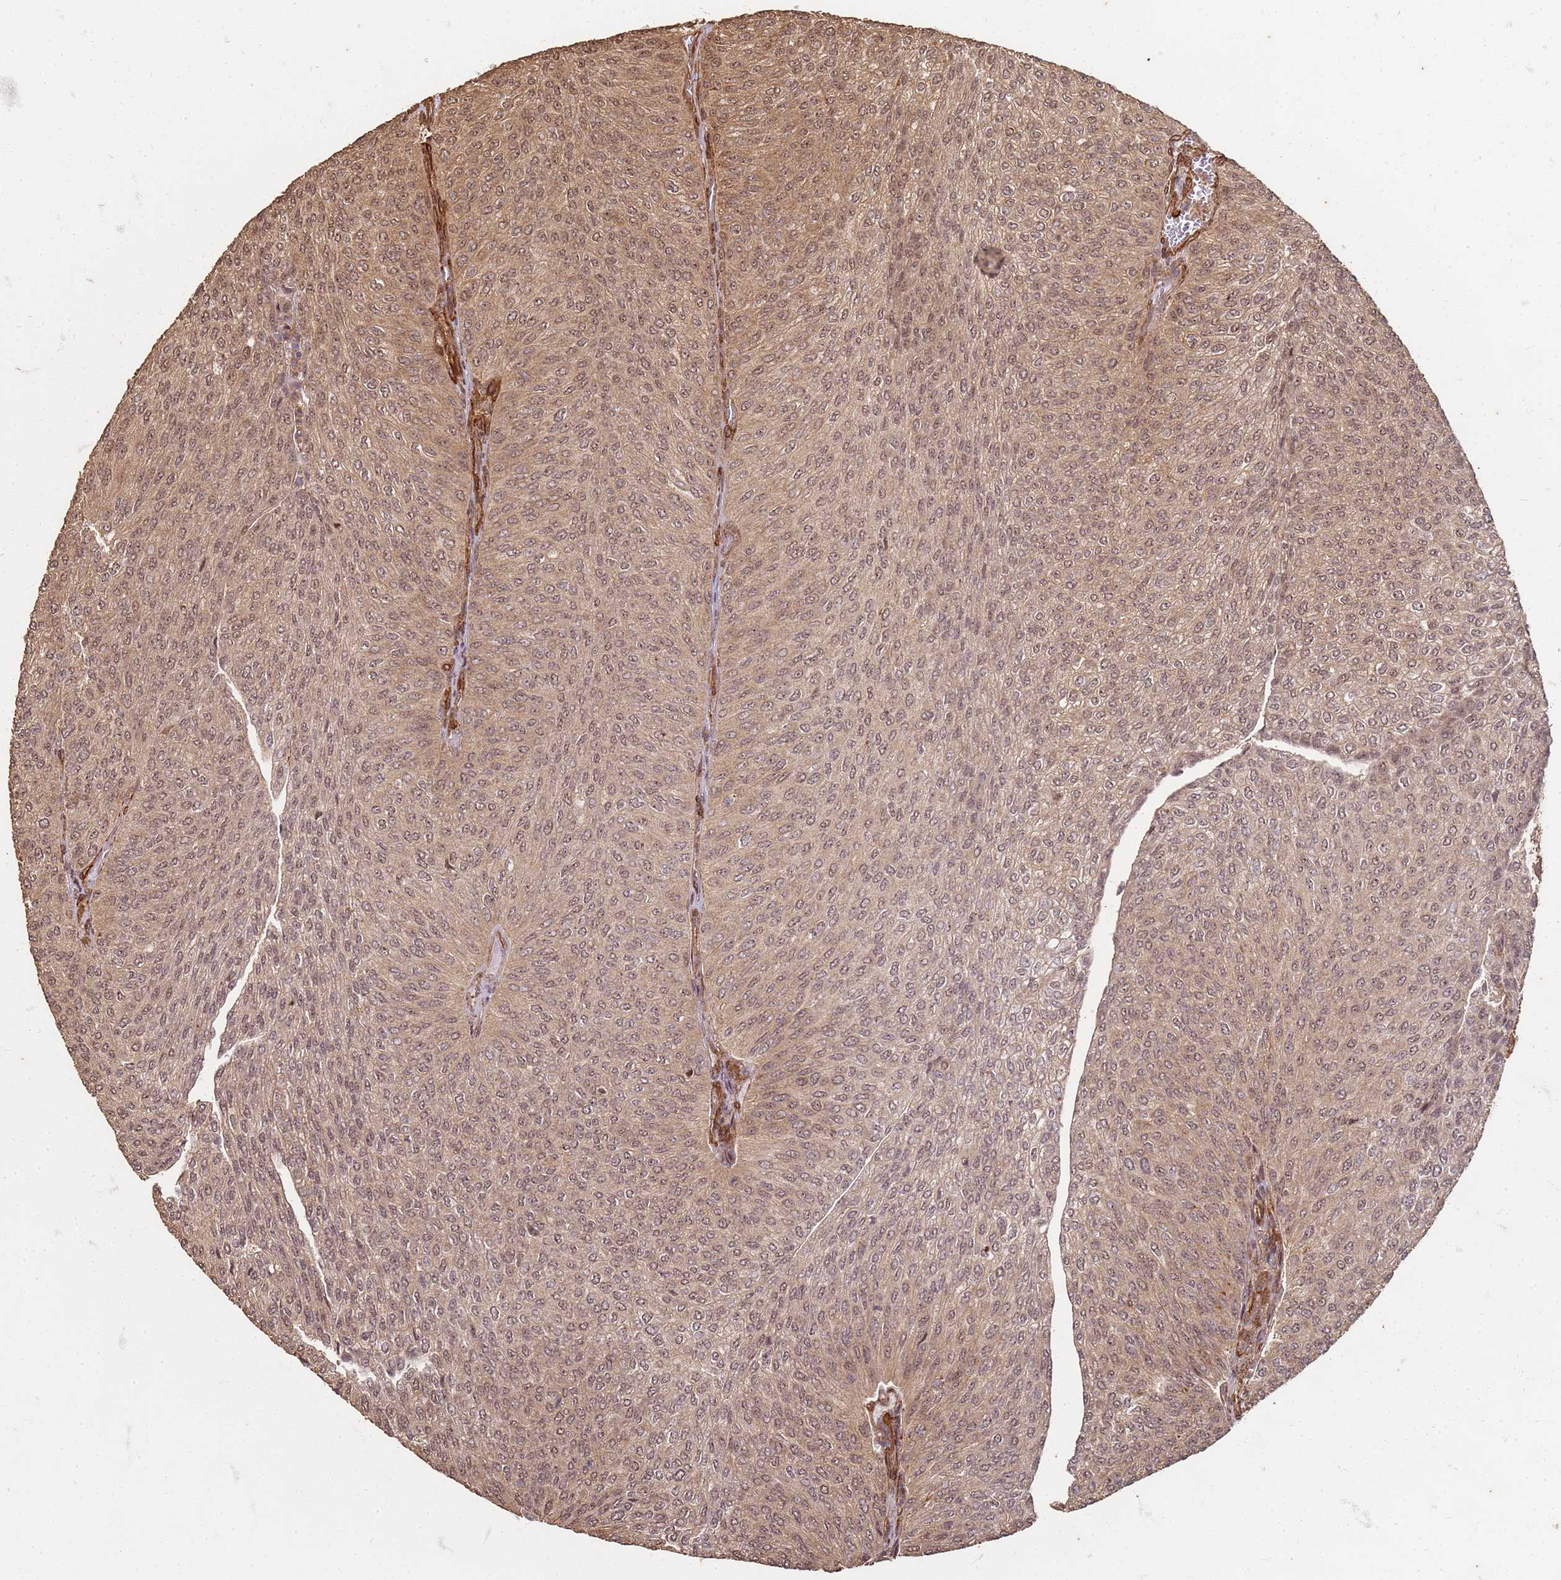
{"staining": {"intensity": "moderate", "quantity": ">75%", "location": "cytoplasmic/membranous,nuclear"}, "tissue": "urothelial cancer", "cell_type": "Tumor cells", "image_type": "cancer", "snomed": [{"axis": "morphology", "description": "Urothelial carcinoma, High grade"}, {"axis": "topography", "description": "Urinary bladder"}], "caption": "Urothelial cancer tissue reveals moderate cytoplasmic/membranous and nuclear staining in approximately >75% of tumor cells, visualized by immunohistochemistry.", "gene": "KIF26A", "patient": {"sex": "female", "age": 79}}